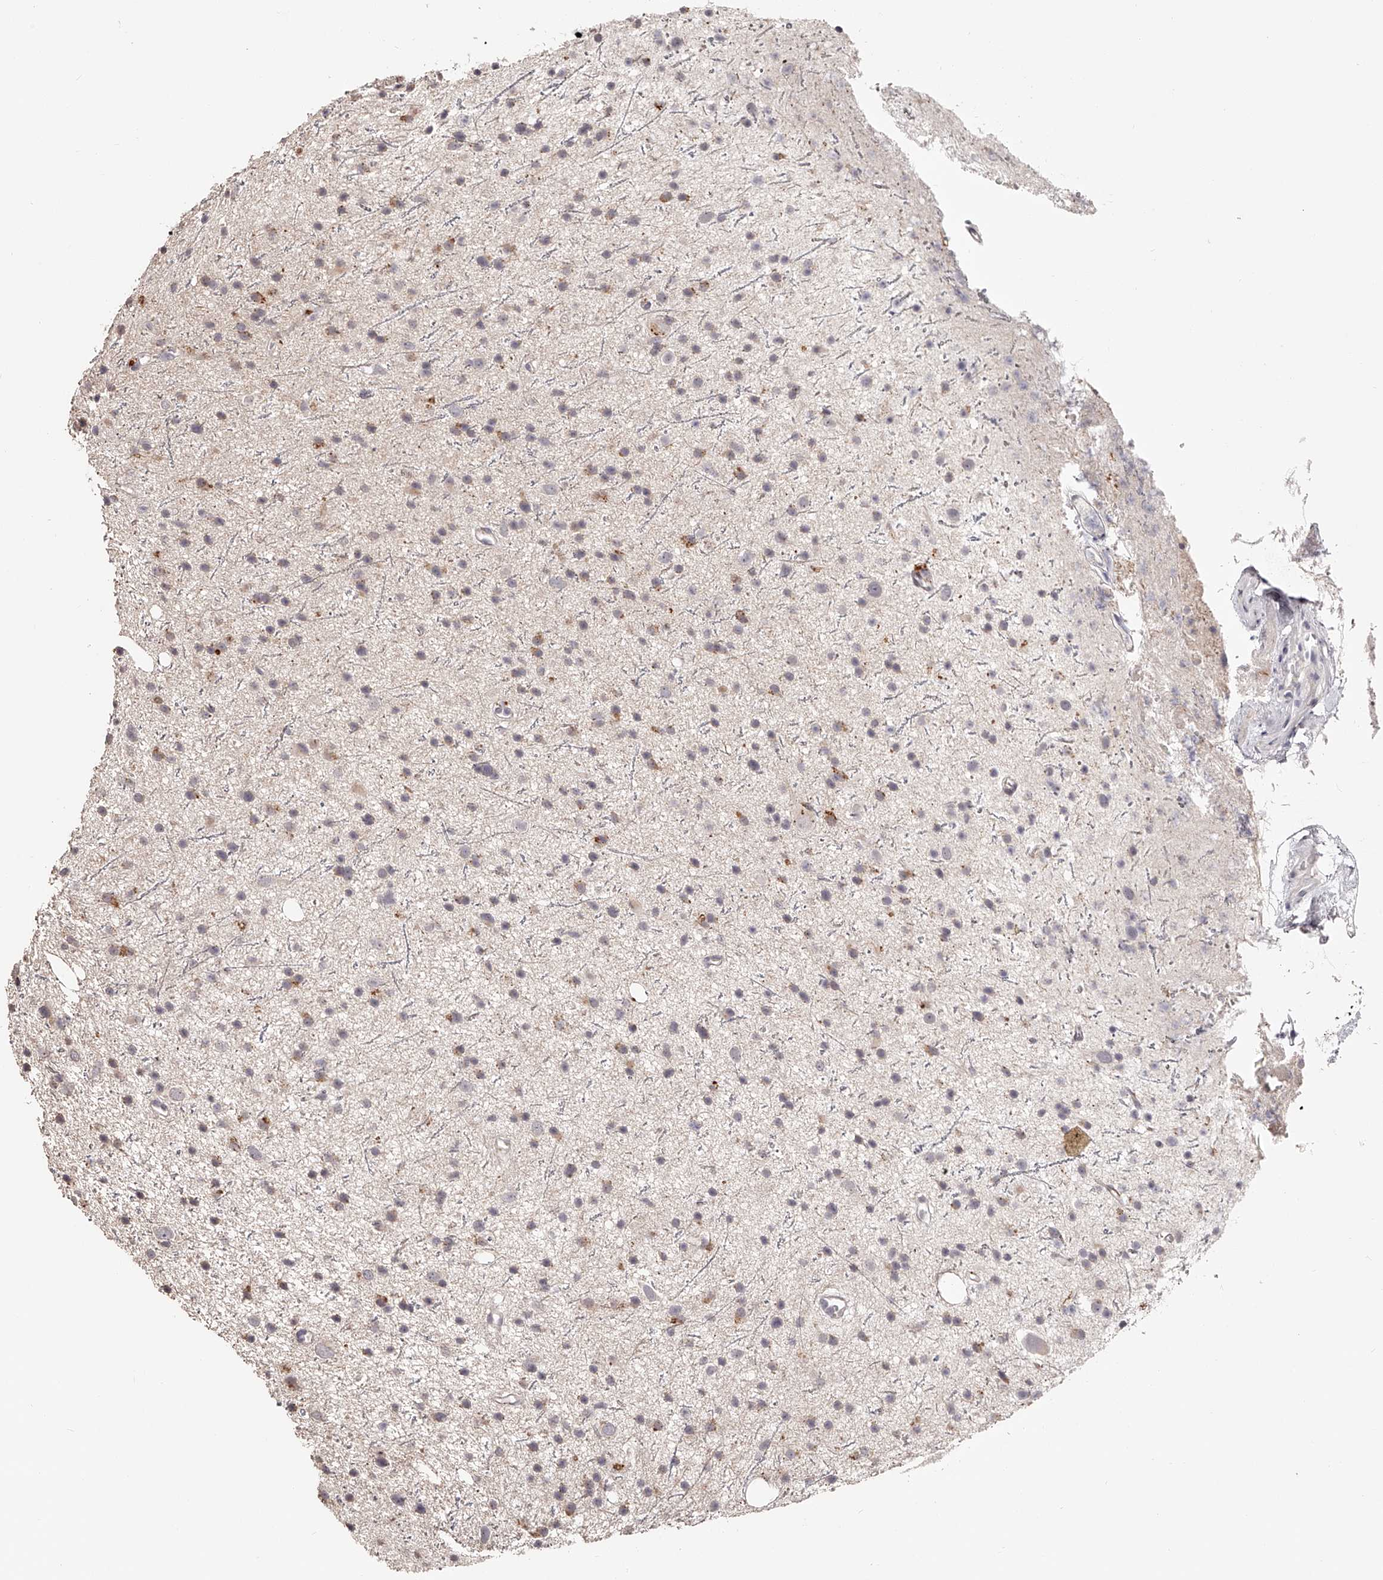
{"staining": {"intensity": "weak", "quantity": "<25%", "location": "cytoplasmic/membranous"}, "tissue": "glioma", "cell_type": "Tumor cells", "image_type": "cancer", "snomed": [{"axis": "morphology", "description": "Glioma, malignant, Low grade"}, {"axis": "topography", "description": "Cerebral cortex"}], "caption": "DAB (3,3'-diaminobenzidine) immunohistochemical staining of human malignant glioma (low-grade) demonstrates no significant expression in tumor cells.", "gene": "SLC35D3", "patient": {"sex": "female", "age": 39}}